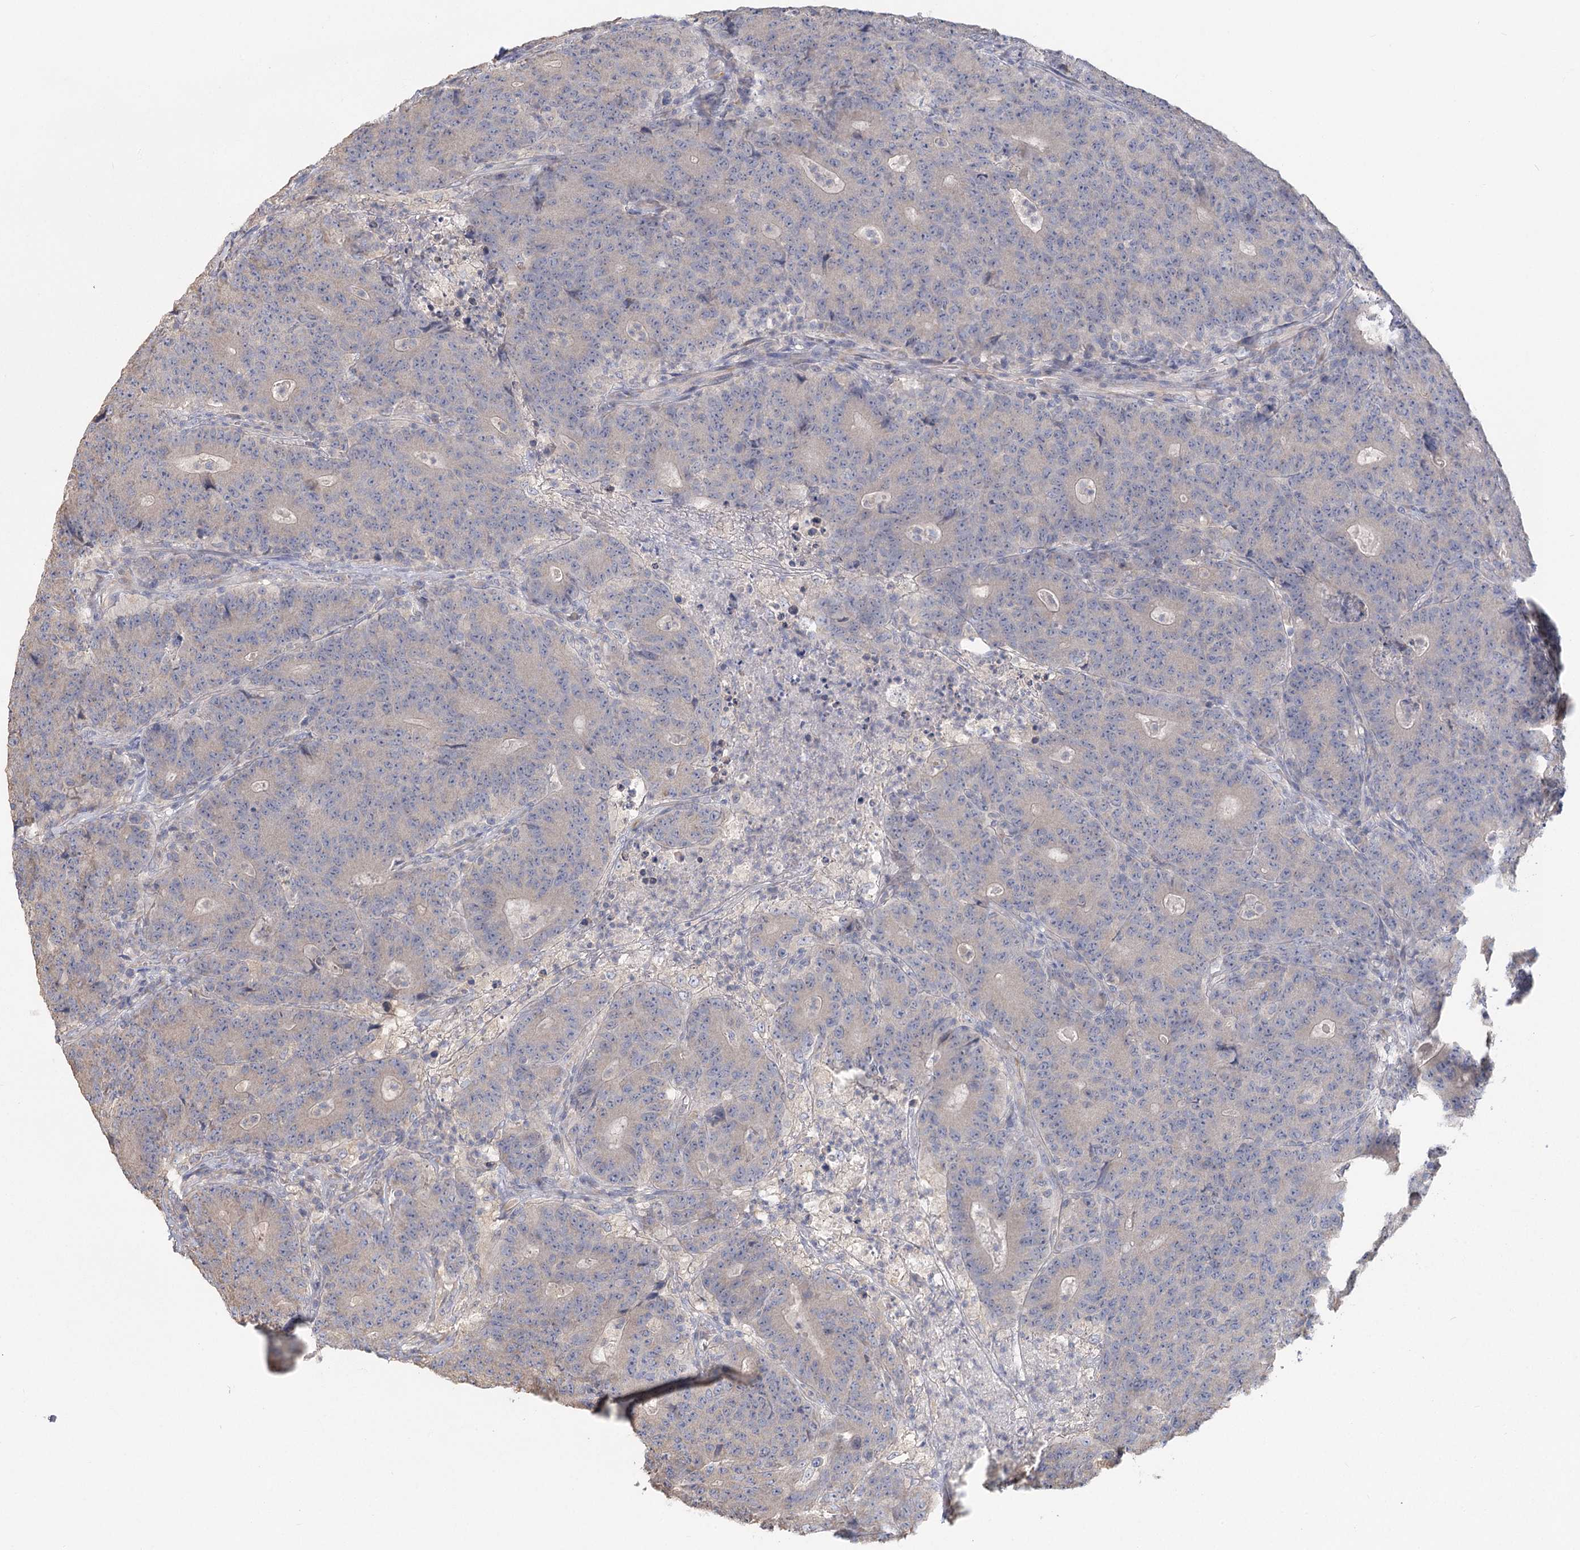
{"staining": {"intensity": "negative", "quantity": "none", "location": "none"}, "tissue": "colorectal cancer", "cell_type": "Tumor cells", "image_type": "cancer", "snomed": [{"axis": "morphology", "description": "Adenocarcinoma, NOS"}, {"axis": "topography", "description": "Colon"}], "caption": "A high-resolution image shows immunohistochemistry staining of colorectal cancer (adenocarcinoma), which shows no significant staining in tumor cells. (DAB (3,3'-diaminobenzidine) immunohistochemistry, high magnification).", "gene": "CNTLN", "patient": {"sex": "female", "age": 75}}